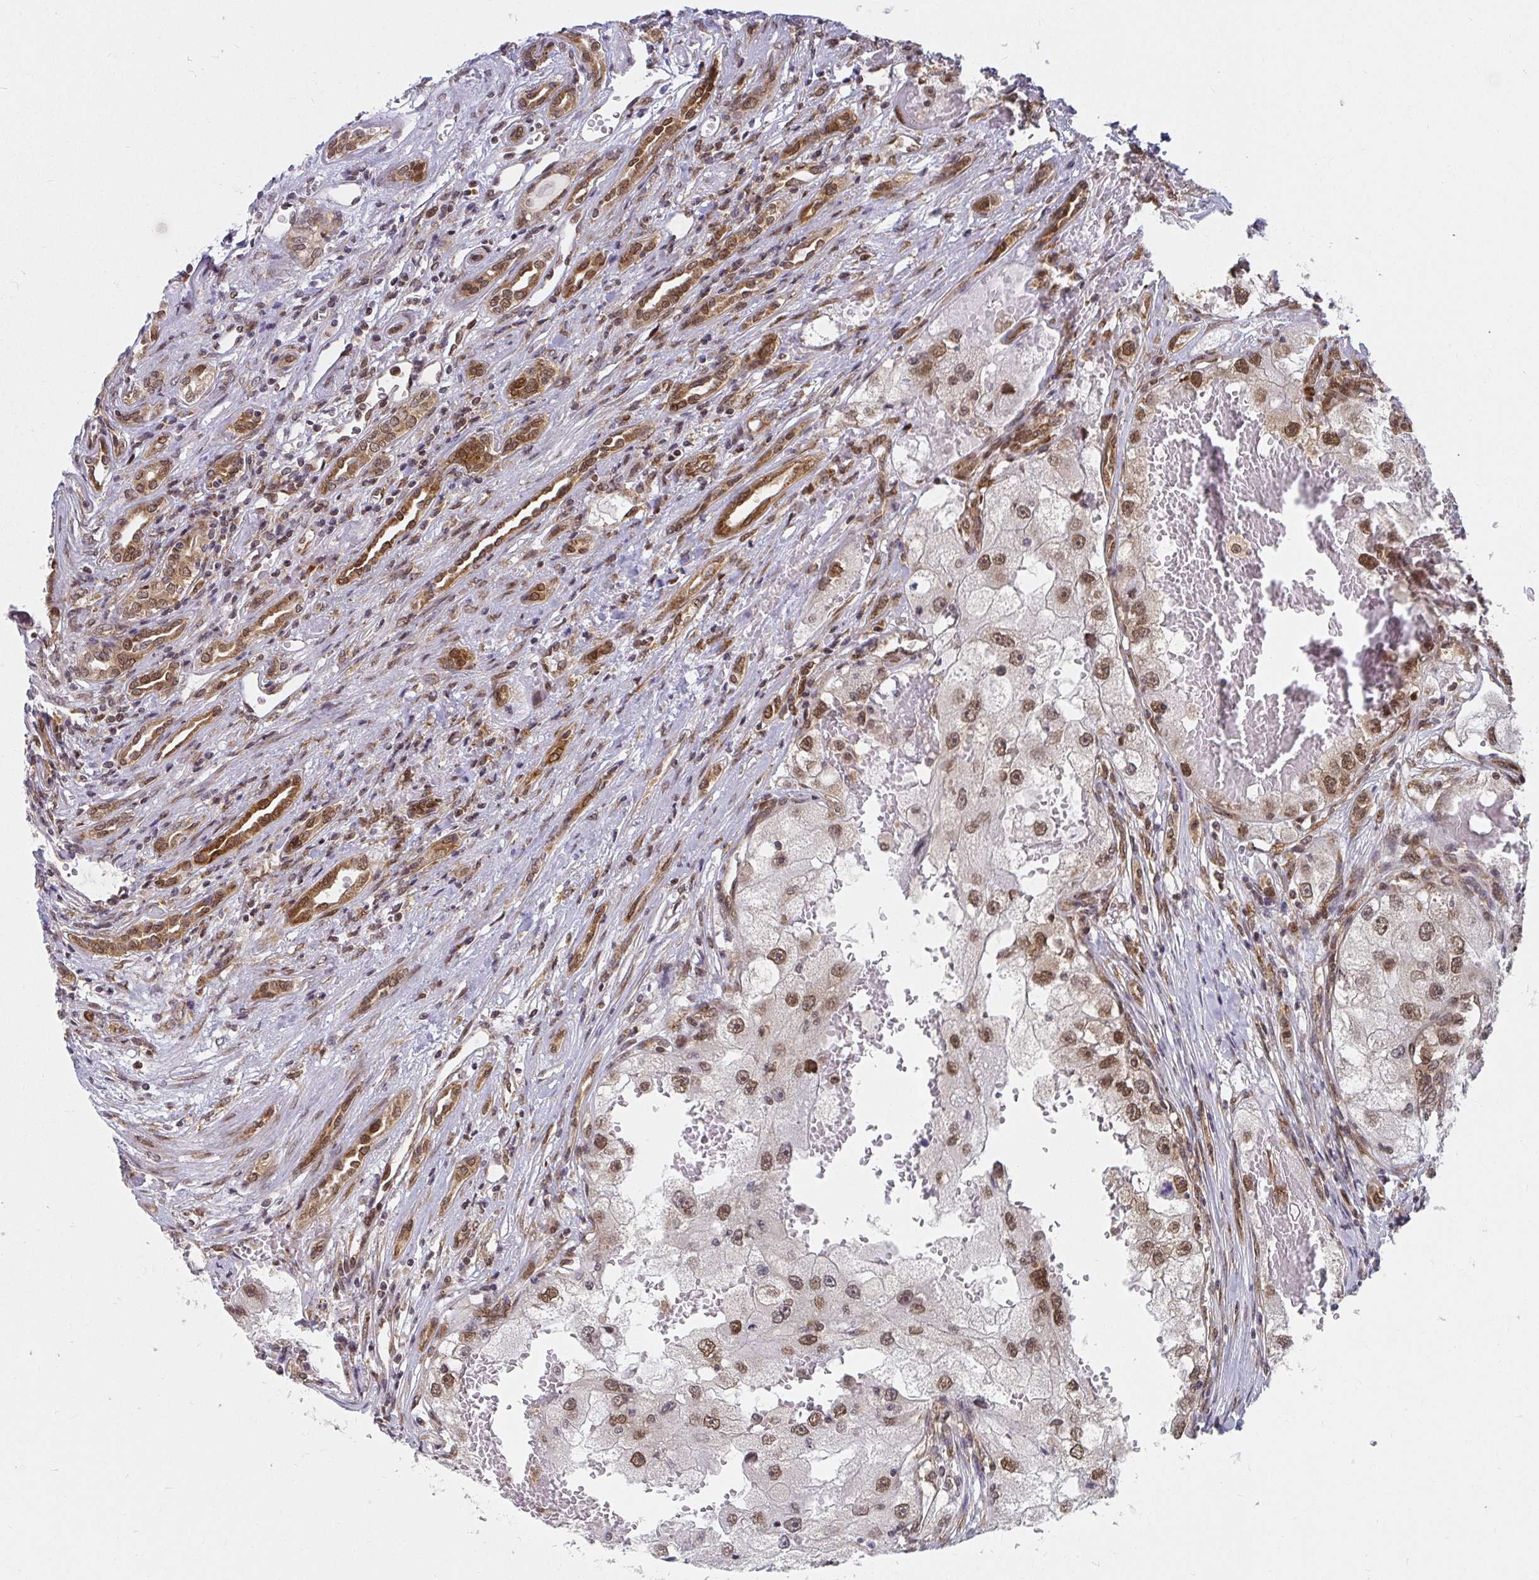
{"staining": {"intensity": "moderate", "quantity": ">75%", "location": "nuclear"}, "tissue": "renal cancer", "cell_type": "Tumor cells", "image_type": "cancer", "snomed": [{"axis": "morphology", "description": "Adenocarcinoma, NOS"}, {"axis": "topography", "description": "Kidney"}], "caption": "Protein expression analysis of human adenocarcinoma (renal) reveals moderate nuclear expression in about >75% of tumor cells. (IHC, brightfield microscopy, high magnification).", "gene": "SYNCRIP", "patient": {"sex": "male", "age": 63}}